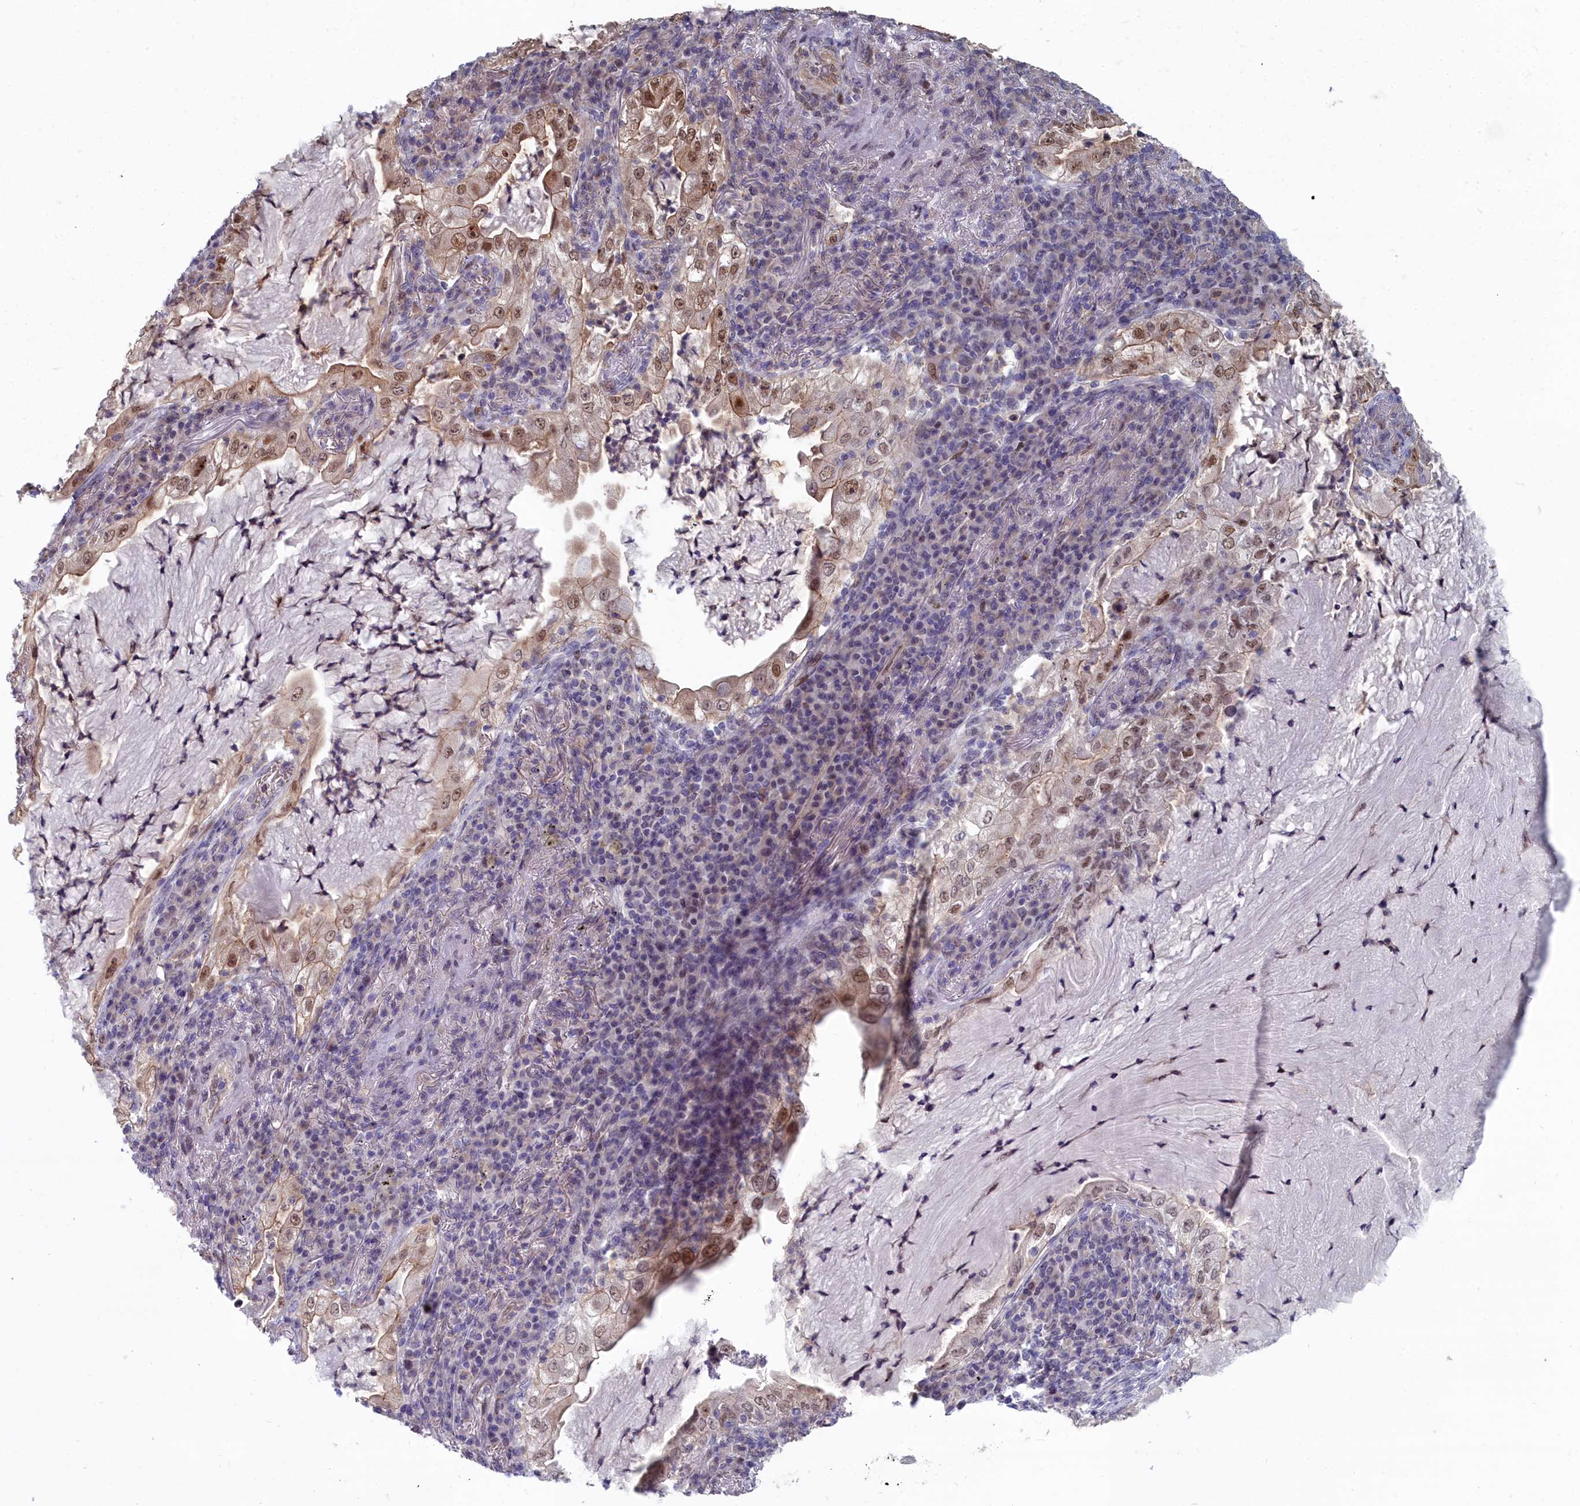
{"staining": {"intensity": "moderate", "quantity": "25%-75%", "location": "nuclear"}, "tissue": "lung cancer", "cell_type": "Tumor cells", "image_type": "cancer", "snomed": [{"axis": "morphology", "description": "Adenocarcinoma, NOS"}, {"axis": "topography", "description": "Lung"}], "caption": "This micrograph exhibits IHC staining of adenocarcinoma (lung), with medium moderate nuclear expression in approximately 25%-75% of tumor cells.", "gene": "RPS27A", "patient": {"sex": "female", "age": 73}}